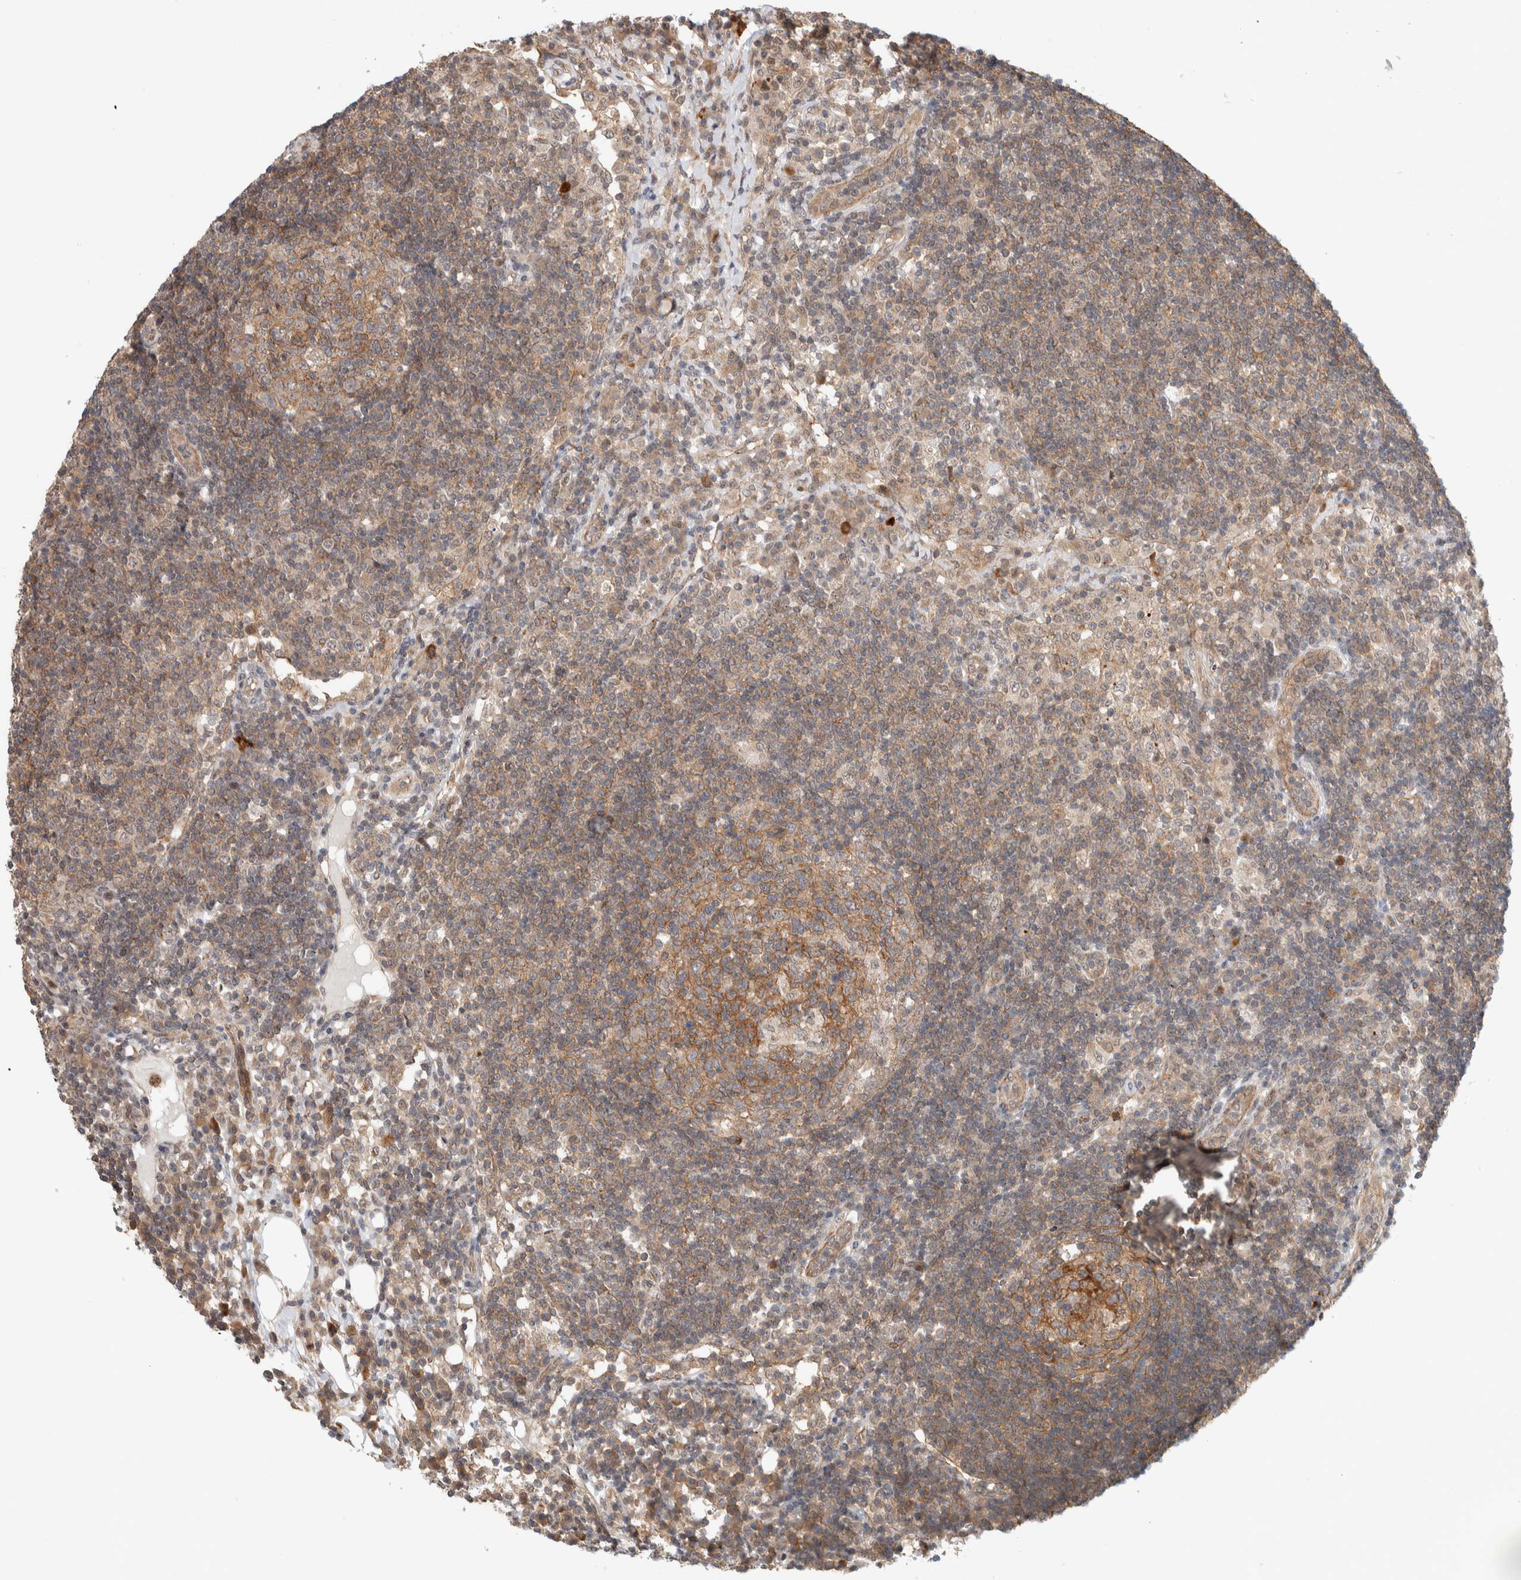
{"staining": {"intensity": "moderate", "quantity": "25%-75%", "location": "cytoplasmic/membranous"}, "tissue": "lymph node", "cell_type": "Germinal center cells", "image_type": "normal", "snomed": [{"axis": "morphology", "description": "Normal tissue, NOS"}, {"axis": "topography", "description": "Lymph node"}], "caption": "This is a histology image of immunohistochemistry staining of unremarkable lymph node, which shows moderate expression in the cytoplasmic/membranous of germinal center cells.", "gene": "DEPTOR", "patient": {"sex": "female", "age": 53}}